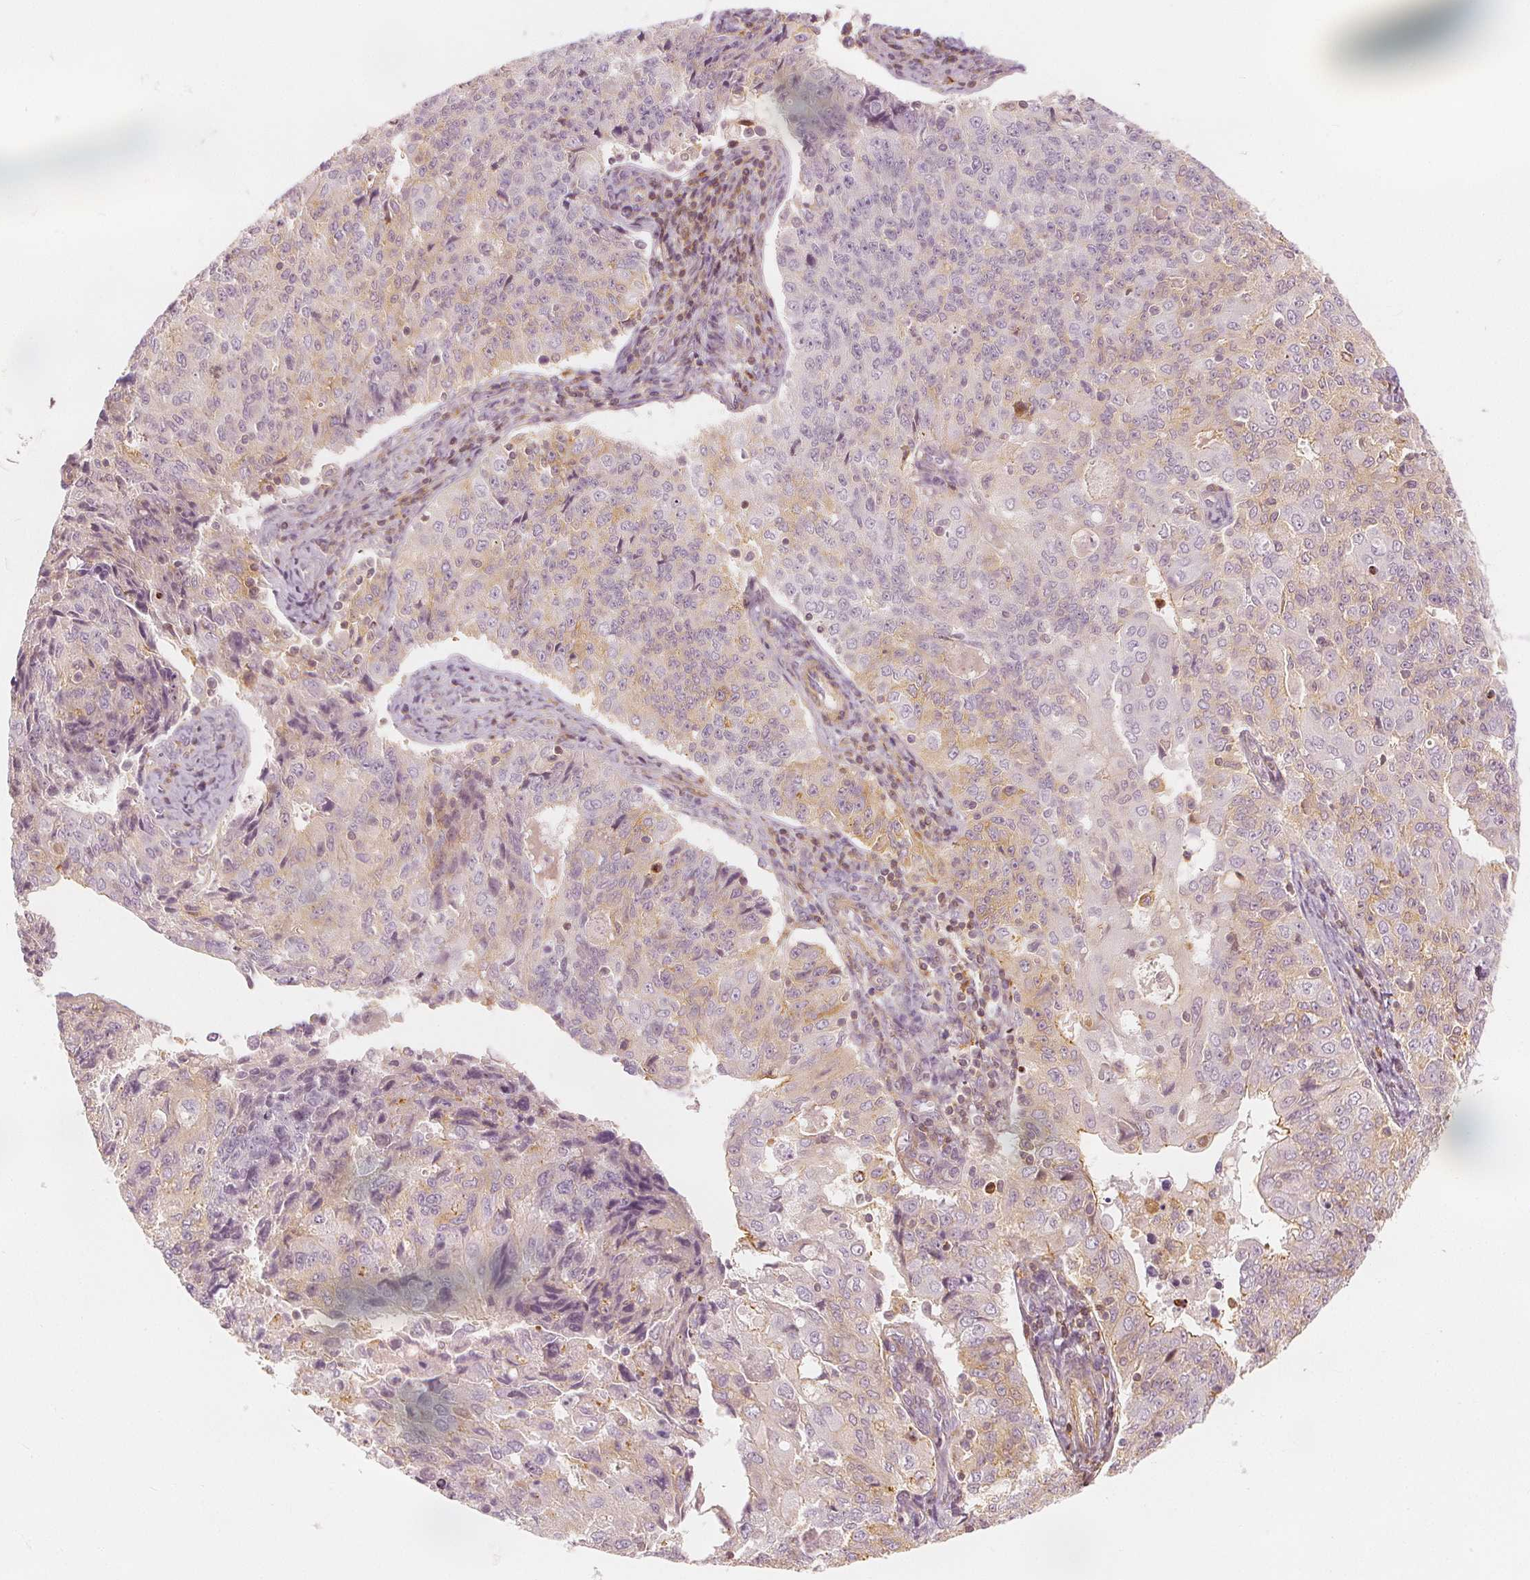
{"staining": {"intensity": "weak", "quantity": "<25%", "location": "cytoplasmic/membranous"}, "tissue": "endometrial cancer", "cell_type": "Tumor cells", "image_type": "cancer", "snomed": [{"axis": "morphology", "description": "Adenocarcinoma, NOS"}, {"axis": "topography", "description": "Endometrium"}], "caption": "Tumor cells show no significant staining in adenocarcinoma (endometrial).", "gene": "ARHGAP26", "patient": {"sex": "female", "age": 43}}